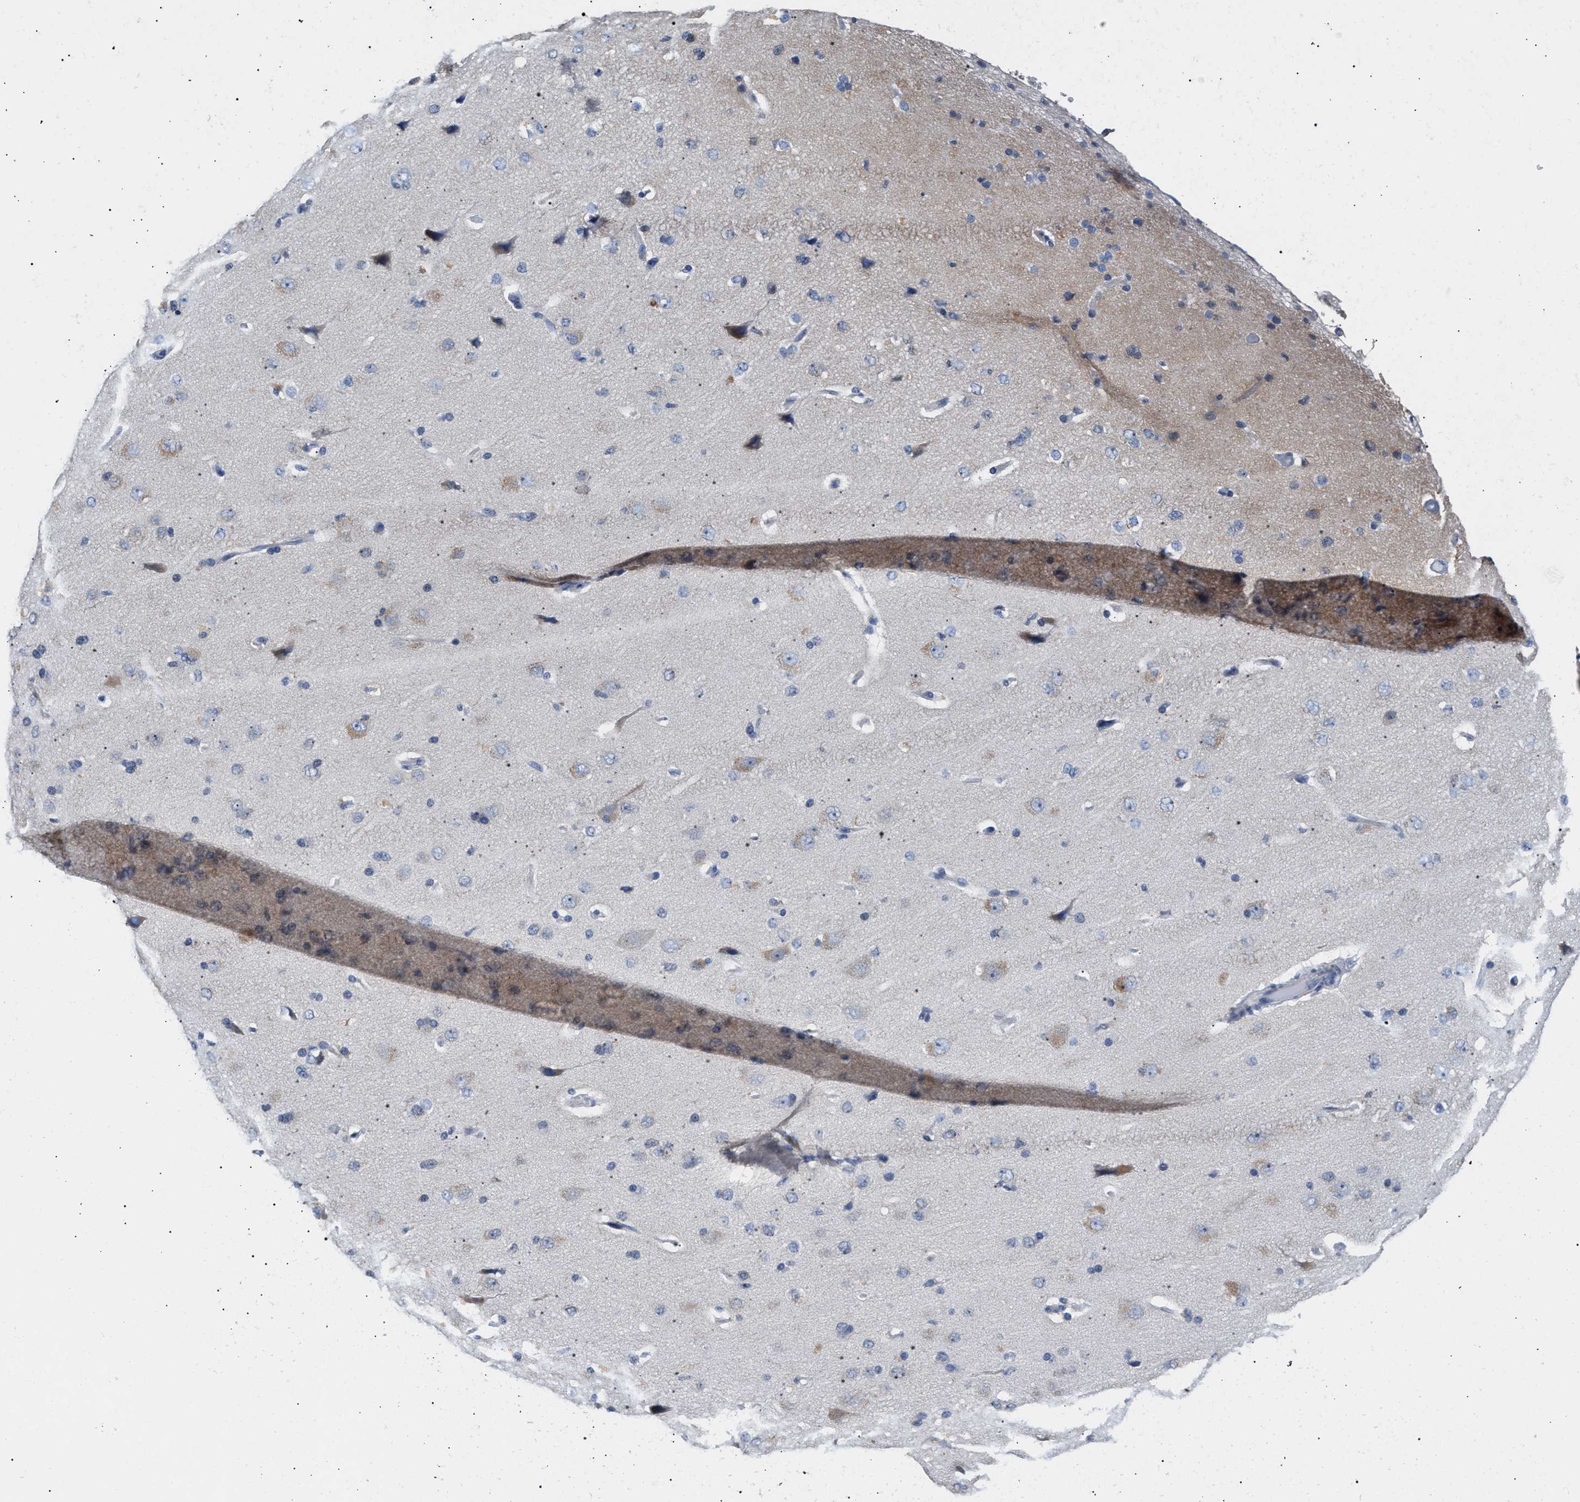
{"staining": {"intensity": "negative", "quantity": "none", "location": "none"}, "tissue": "cerebral cortex", "cell_type": "Endothelial cells", "image_type": "normal", "snomed": [{"axis": "morphology", "description": "Normal tissue, NOS"}, {"axis": "topography", "description": "Cerebral cortex"}], "caption": "High magnification brightfield microscopy of benign cerebral cortex stained with DAB (brown) and counterstained with hematoxylin (blue): endothelial cells show no significant expression. The staining was performed using DAB to visualize the protein expression in brown, while the nuclei were stained in blue with hematoxylin (Magnification: 20x).", "gene": "ACTL7B", "patient": {"sex": "male", "age": 62}}